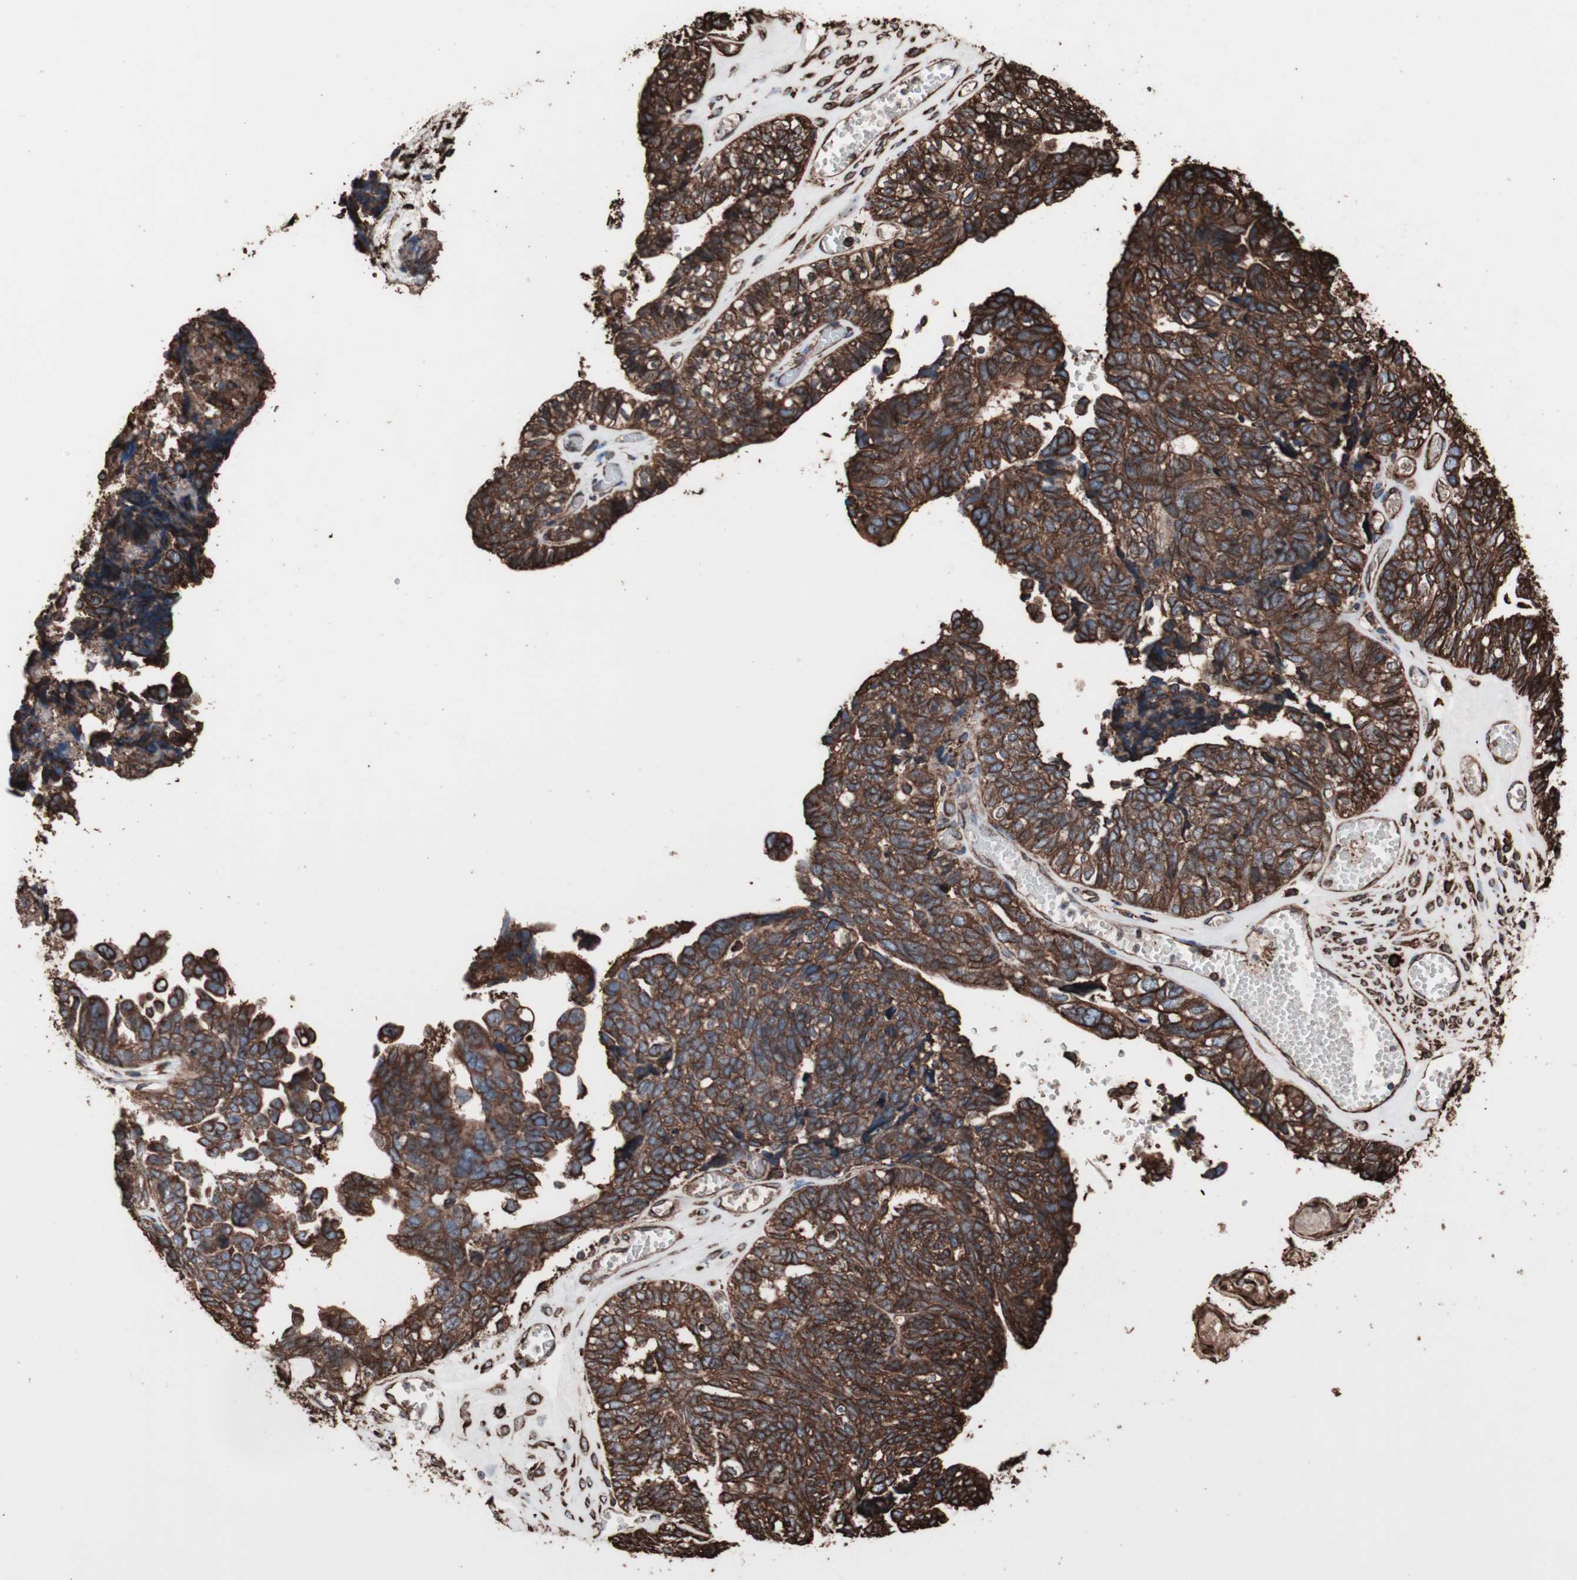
{"staining": {"intensity": "strong", "quantity": ">75%", "location": "cytoplasmic/membranous"}, "tissue": "ovarian cancer", "cell_type": "Tumor cells", "image_type": "cancer", "snomed": [{"axis": "morphology", "description": "Cystadenocarcinoma, serous, NOS"}, {"axis": "topography", "description": "Ovary"}], "caption": "Immunohistochemical staining of ovarian cancer exhibits high levels of strong cytoplasmic/membranous protein expression in about >75% of tumor cells.", "gene": "HSP90B1", "patient": {"sex": "female", "age": 79}}